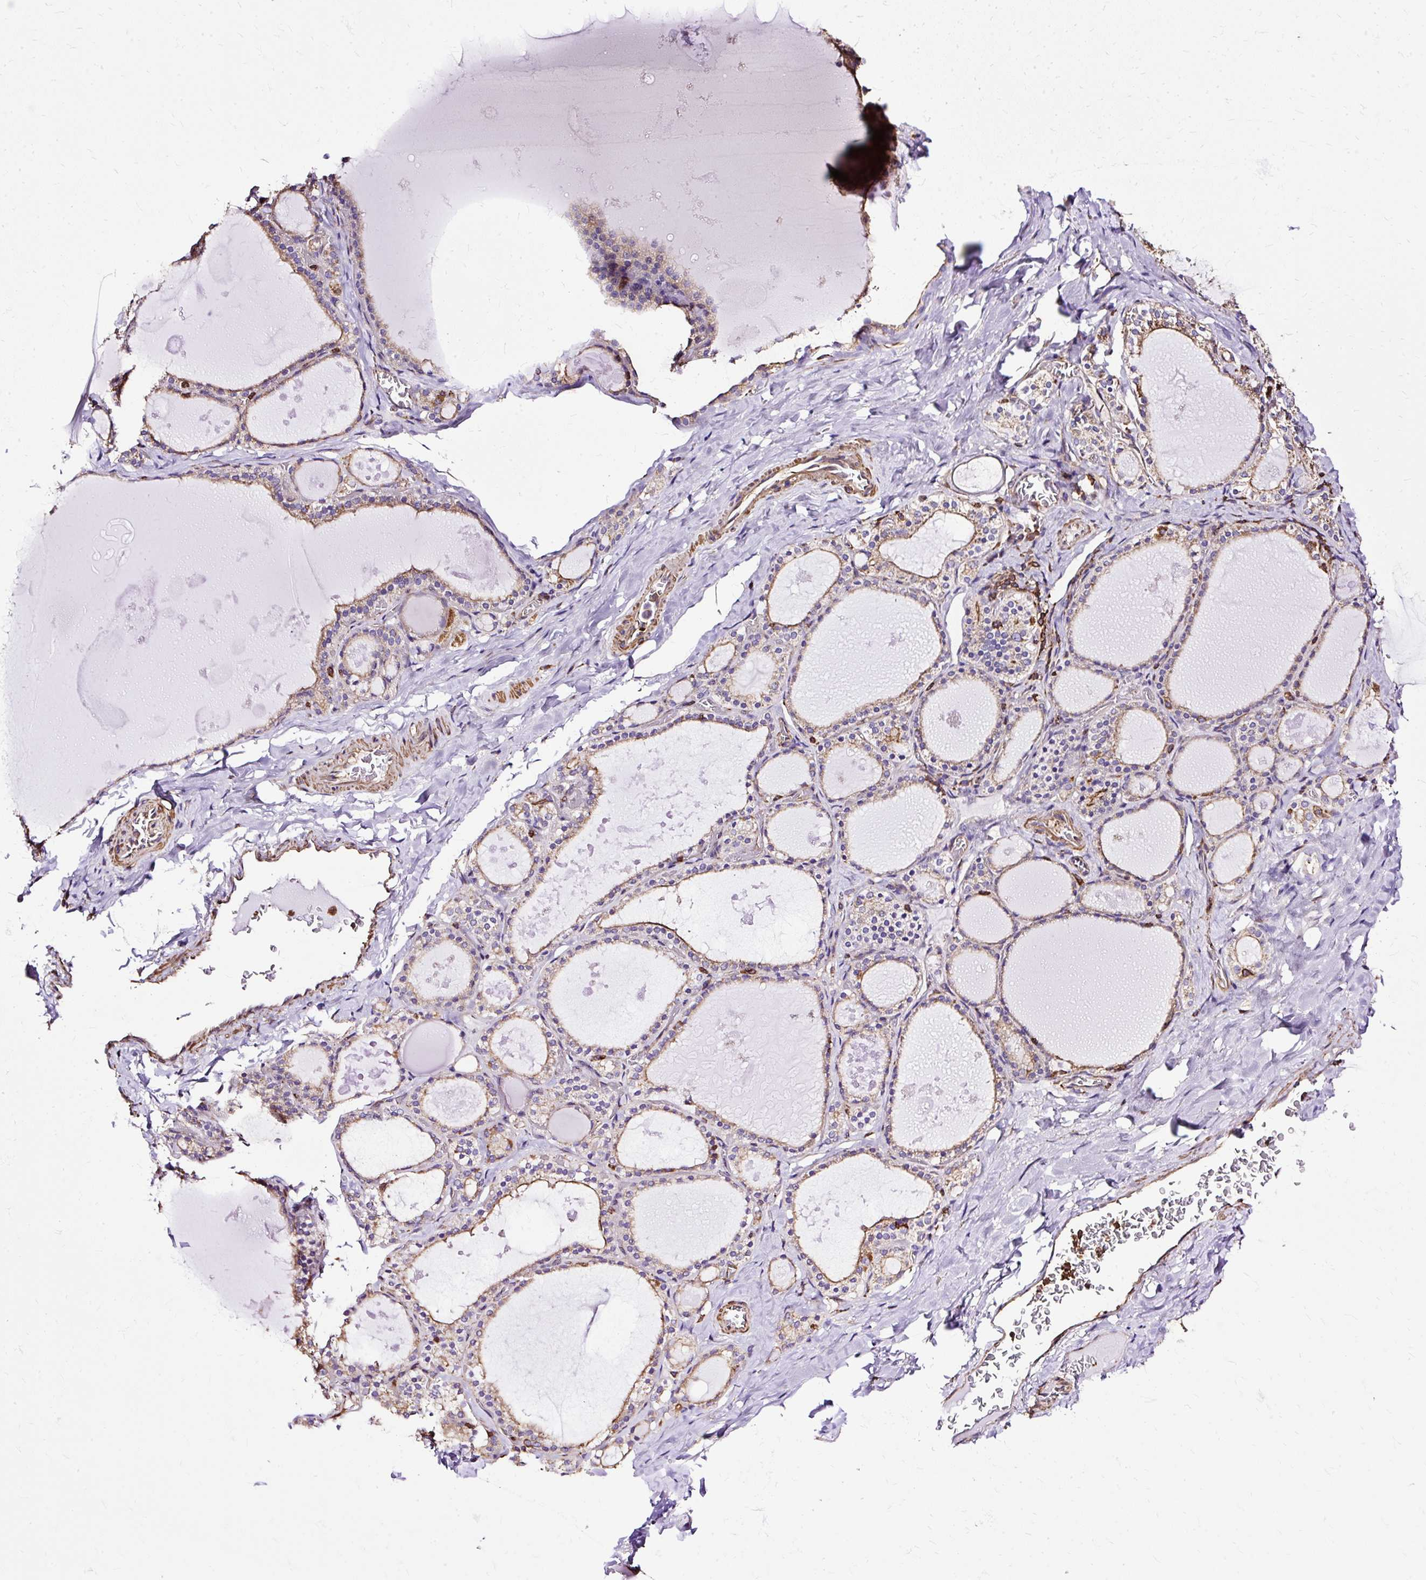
{"staining": {"intensity": "moderate", "quantity": "25%-75%", "location": "cytoplasmic/membranous"}, "tissue": "thyroid gland", "cell_type": "Glandular cells", "image_type": "normal", "snomed": [{"axis": "morphology", "description": "Normal tissue, NOS"}, {"axis": "topography", "description": "Thyroid gland"}], "caption": "Immunohistochemical staining of unremarkable thyroid gland shows 25%-75% levels of moderate cytoplasmic/membranous protein positivity in about 25%-75% of glandular cells.", "gene": "KLHL11", "patient": {"sex": "male", "age": 56}}